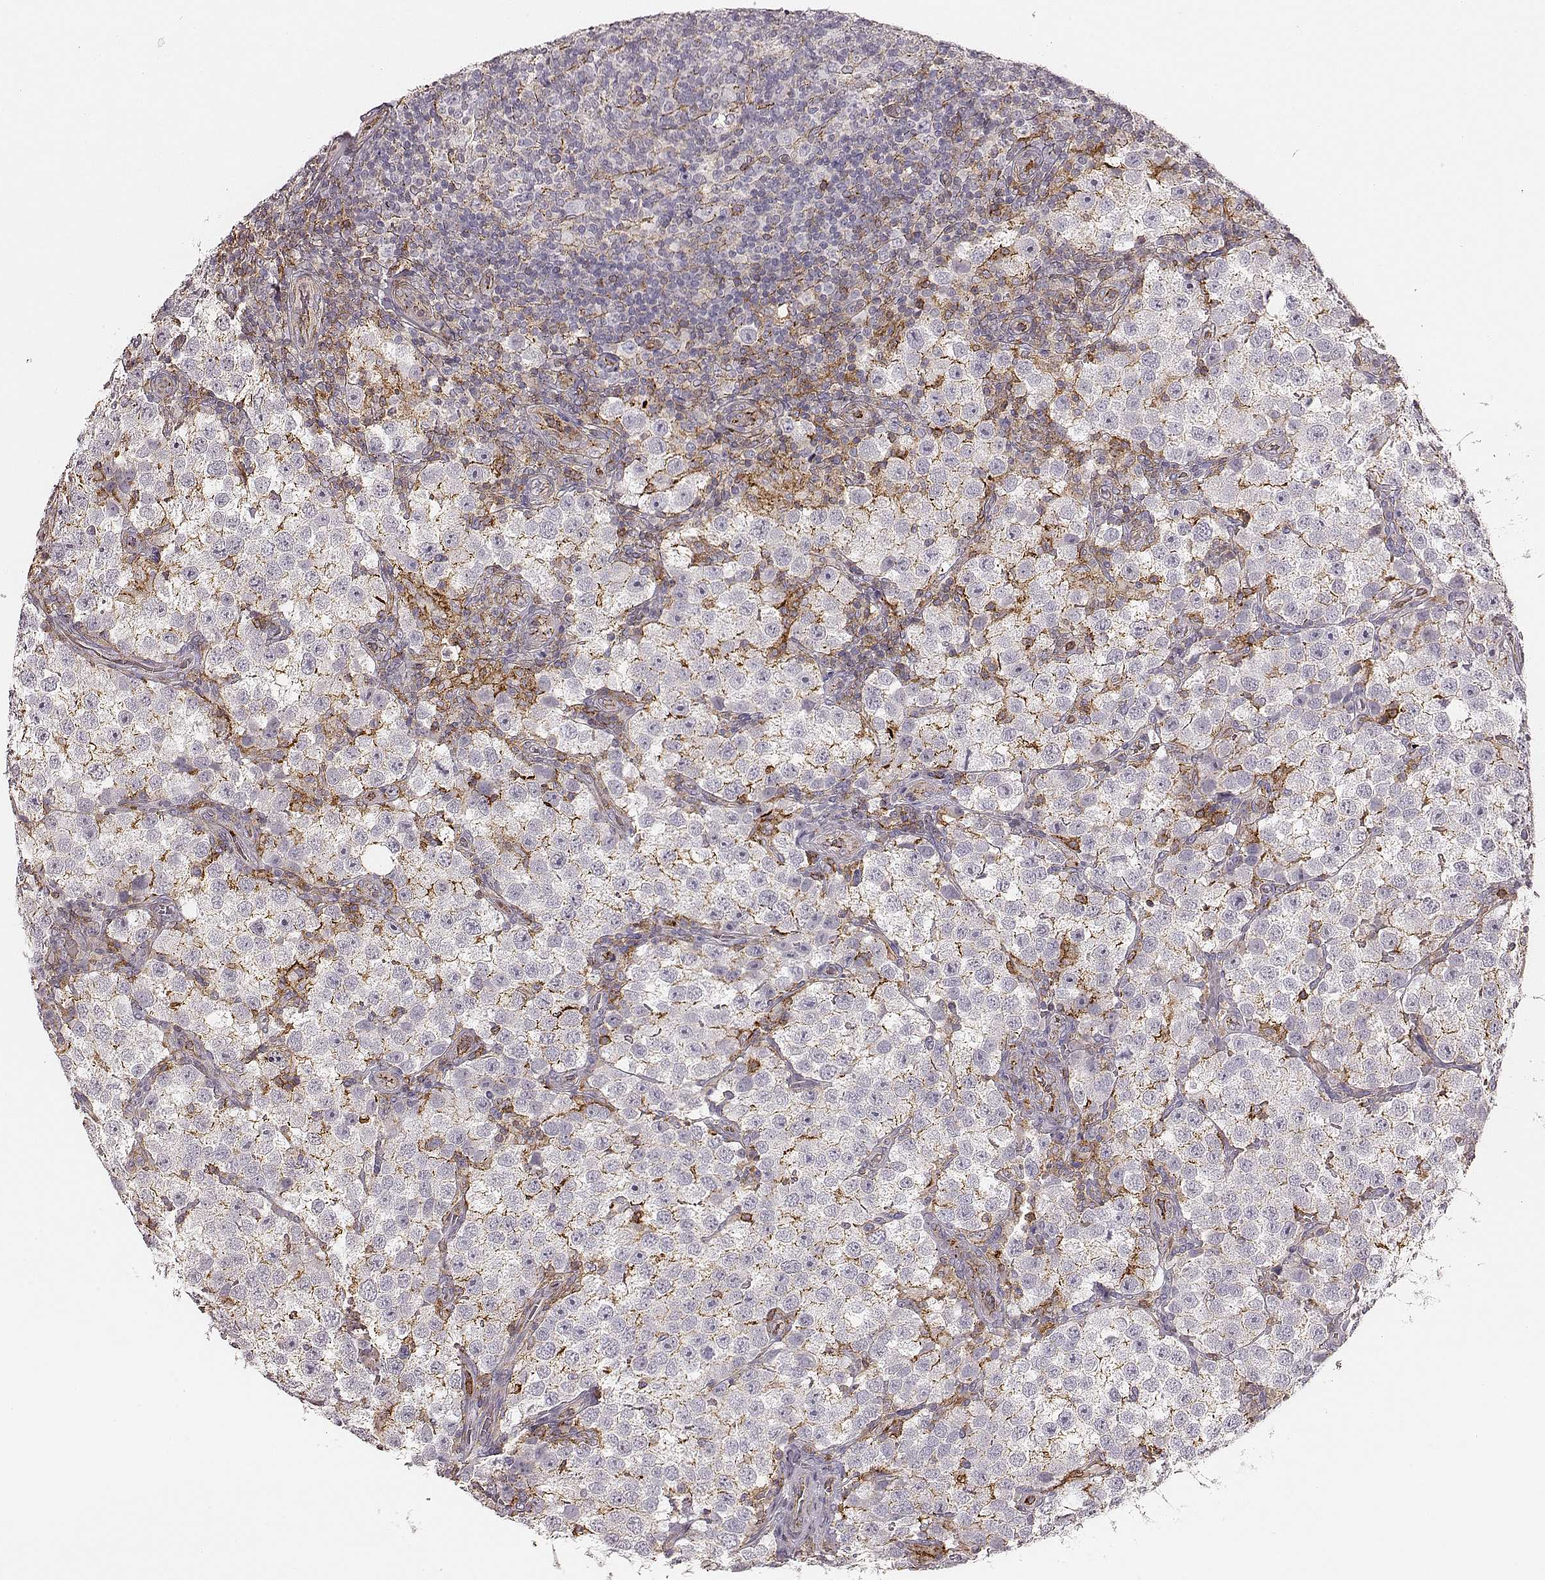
{"staining": {"intensity": "negative", "quantity": "none", "location": "none"}, "tissue": "testis cancer", "cell_type": "Tumor cells", "image_type": "cancer", "snomed": [{"axis": "morphology", "description": "Seminoma, NOS"}, {"axis": "topography", "description": "Testis"}], "caption": "Protein analysis of testis cancer (seminoma) shows no significant positivity in tumor cells.", "gene": "ZYX", "patient": {"sex": "male", "age": 37}}